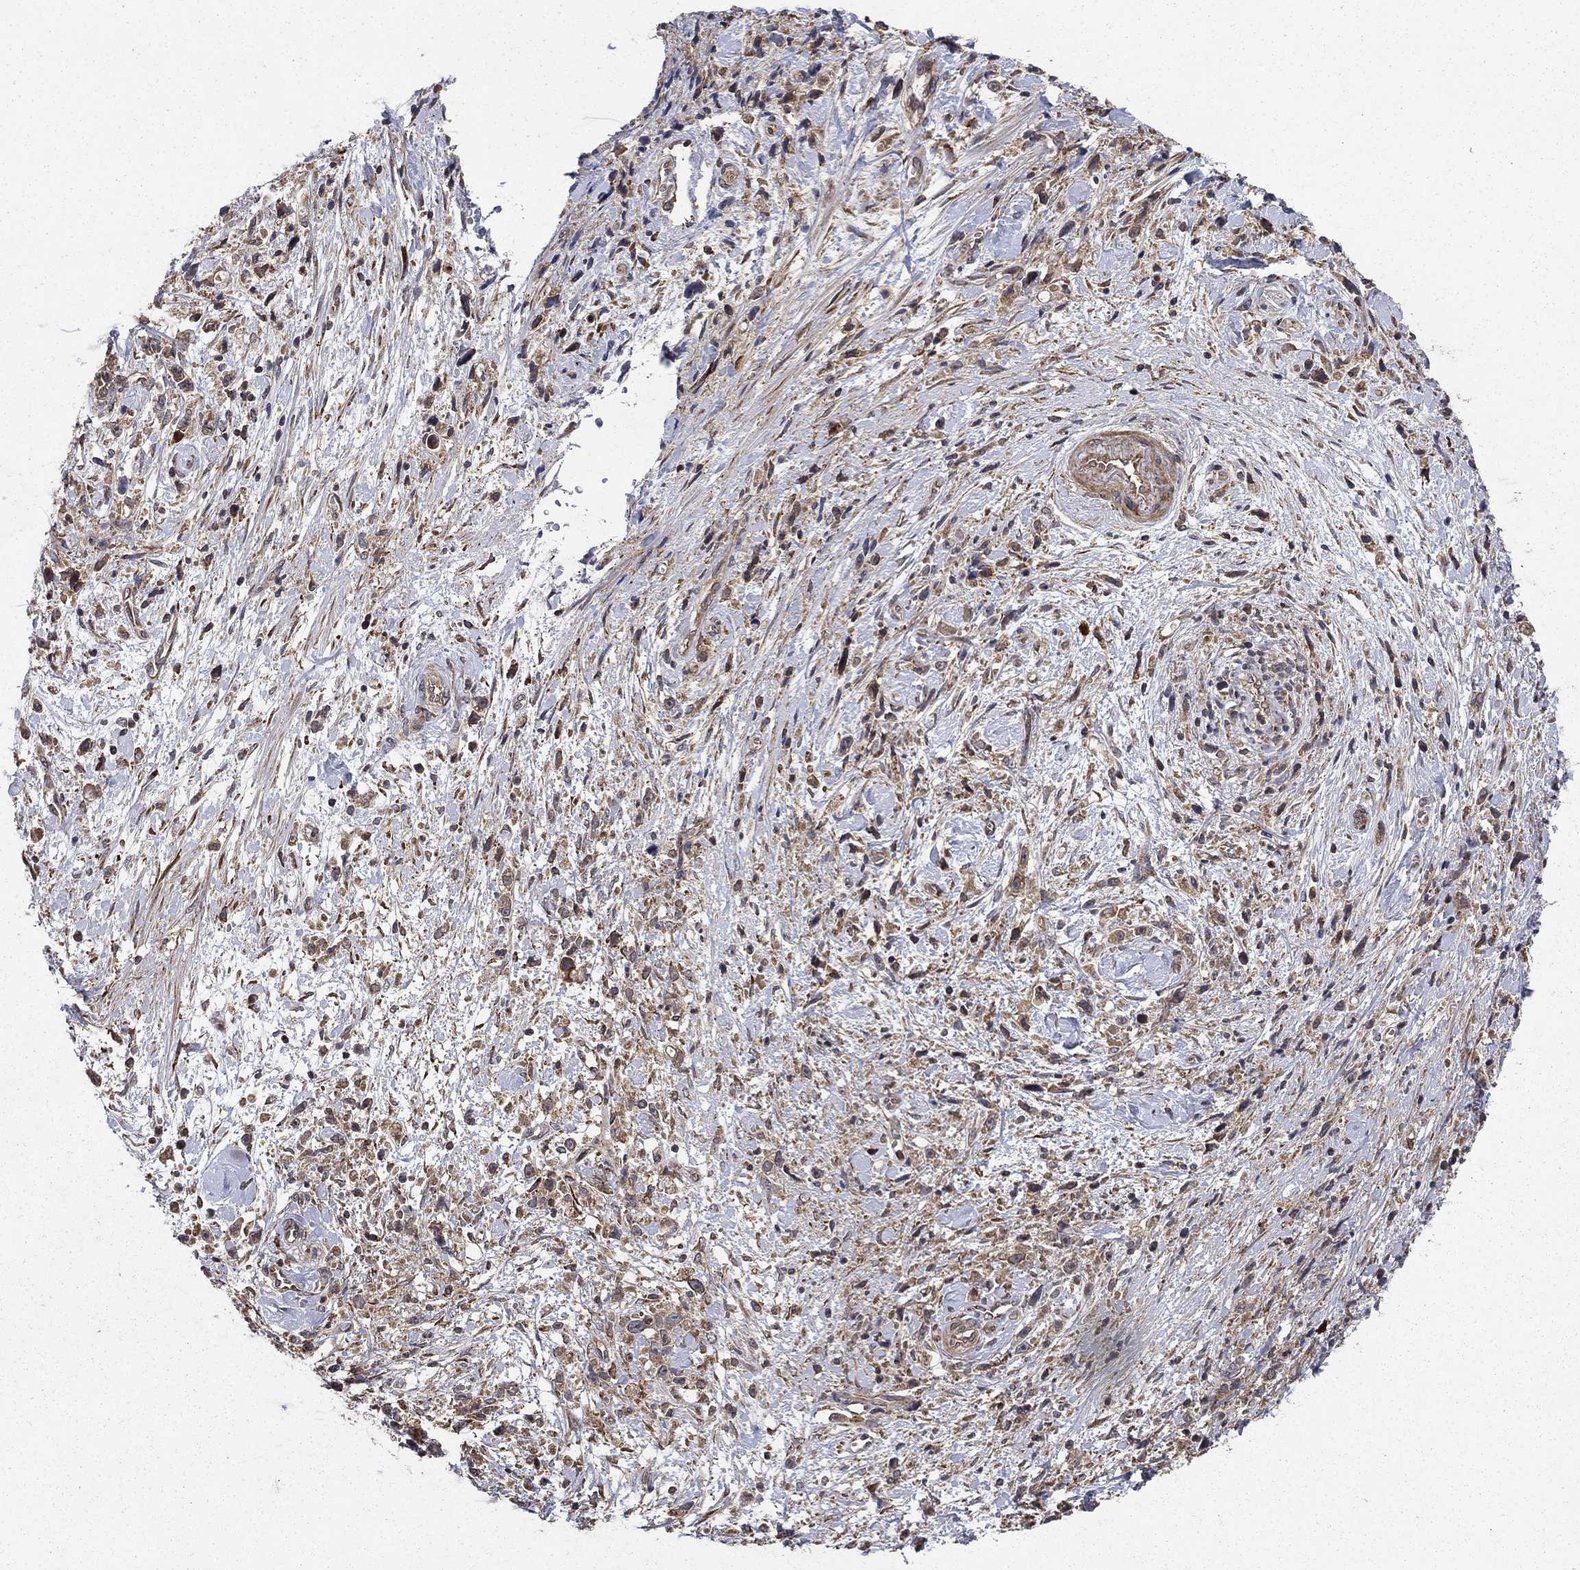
{"staining": {"intensity": "moderate", "quantity": "25%-75%", "location": "cytoplasmic/membranous"}, "tissue": "stomach cancer", "cell_type": "Tumor cells", "image_type": "cancer", "snomed": [{"axis": "morphology", "description": "Adenocarcinoma, NOS"}, {"axis": "topography", "description": "Stomach"}], "caption": "Stomach adenocarcinoma tissue shows moderate cytoplasmic/membranous staining in approximately 25%-75% of tumor cells", "gene": "BABAM2", "patient": {"sex": "female", "age": 59}}